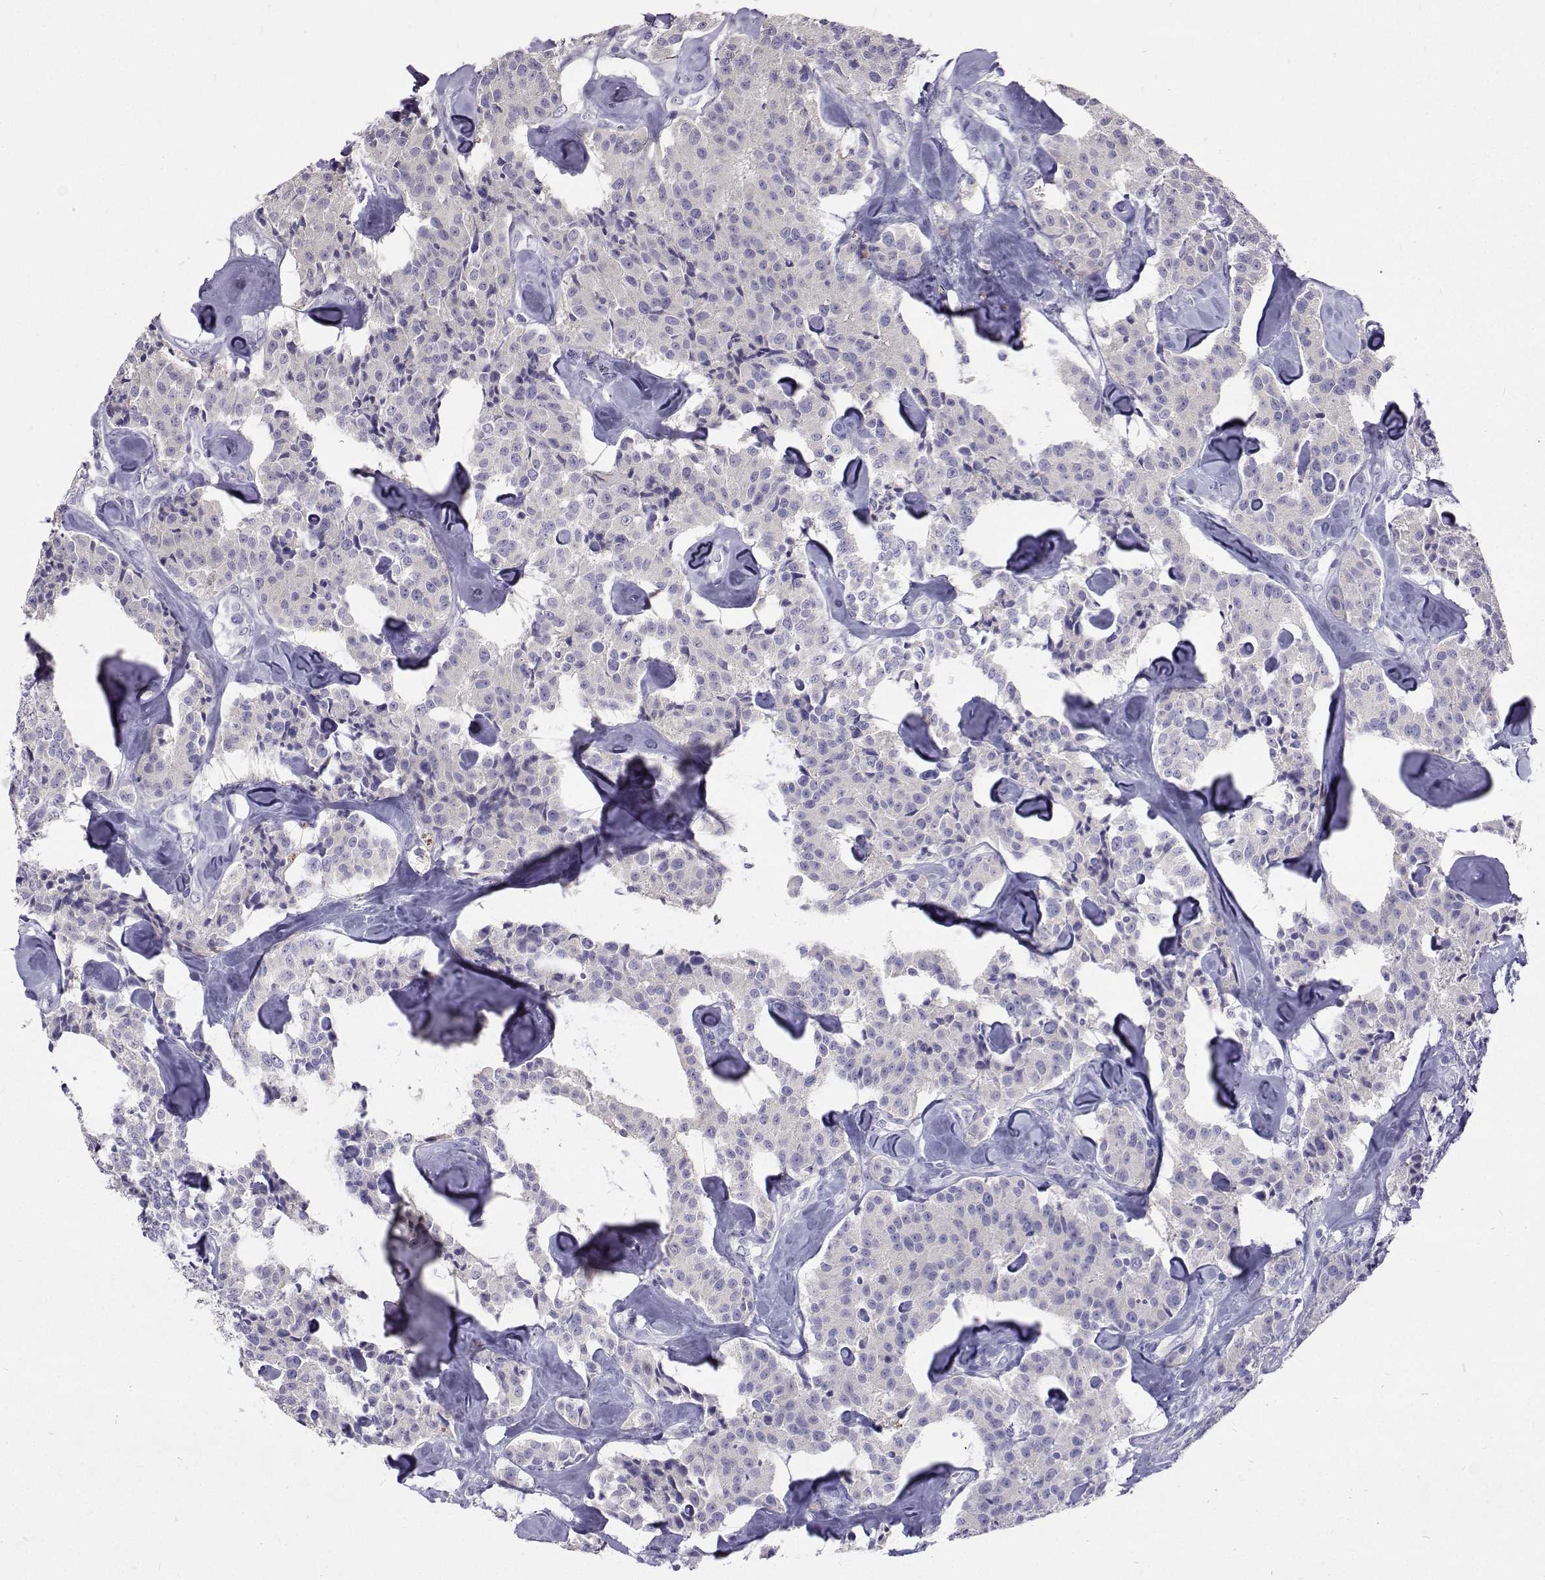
{"staining": {"intensity": "negative", "quantity": "none", "location": "none"}, "tissue": "carcinoid", "cell_type": "Tumor cells", "image_type": "cancer", "snomed": [{"axis": "morphology", "description": "Carcinoid, malignant, NOS"}, {"axis": "topography", "description": "Pancreas"}], "caption": "Immunohistochemistry (IHC) of carcinoid reveals no positivity in tumor cells. The staining is performed using DAB brown chromogen with nuclei counter-stained in using hematoxylin.", "gene": "CFAP44", "patient": {"sex": "male", "age": 41}}